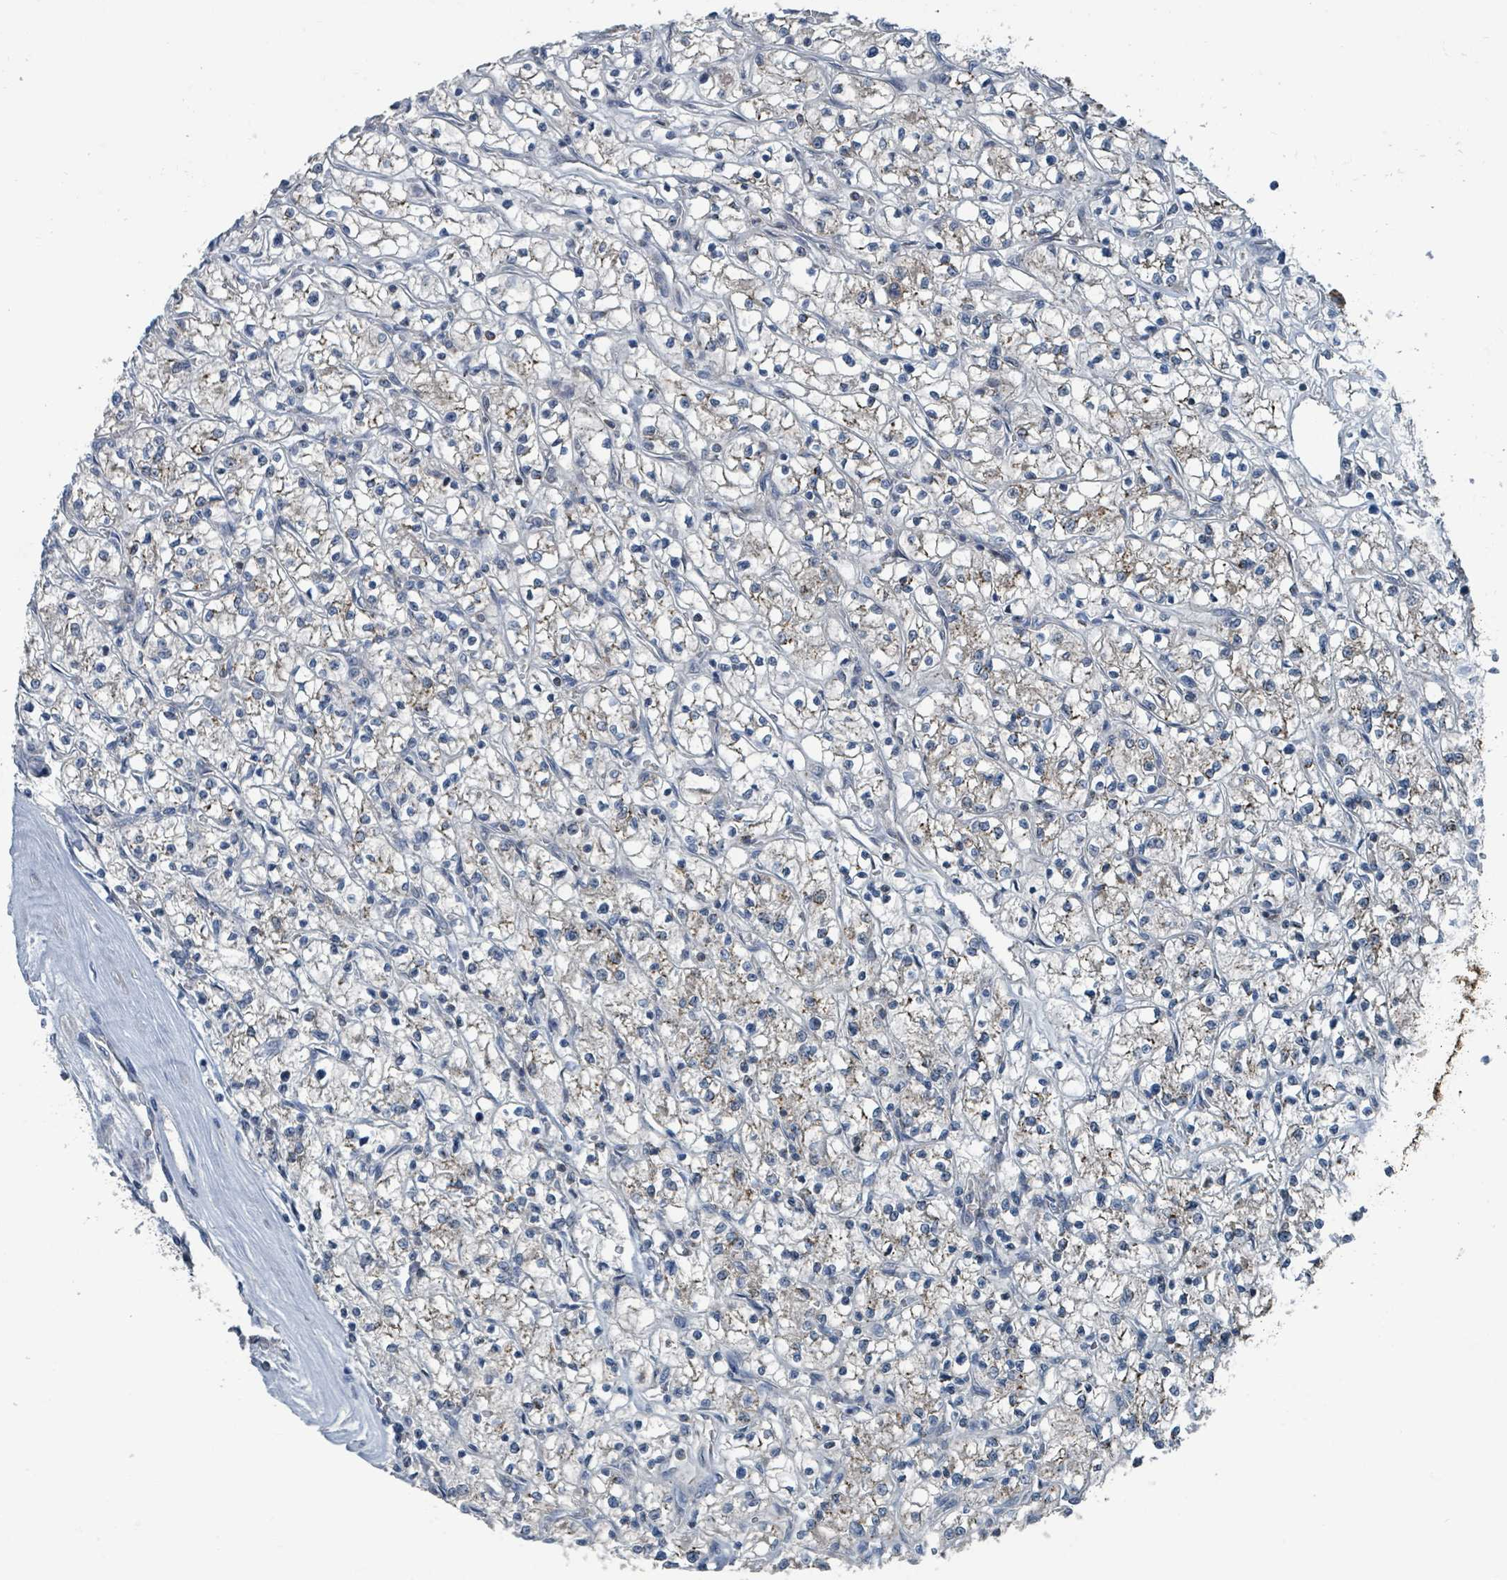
{"staining": {"intensity": "strong", "quantity": "<25%", "location": "cytoplasmic/membranous"}, "tissue": "renal cancer", "cell_type": "Tumor cells", "image_type": "cancer", "snomed": [{"axis": "morphology", "description": "Adenocarcinoma, NOS"}, {"axis": "topography", "description": "Kidney"}], "caption": "High-power microscopy captured an immunohistochemistry (IHC) histopathology image of renal cancer, revealing strong cytoplasmic/membranous expression in approximately <25% of tumor cells. Using DAB (brown) and hematoxylin (blue) stains, captured at high magnification using brightfield microscopy.", "gene": "ACBD4", "patient": {"sex": "female", "age": 64}}